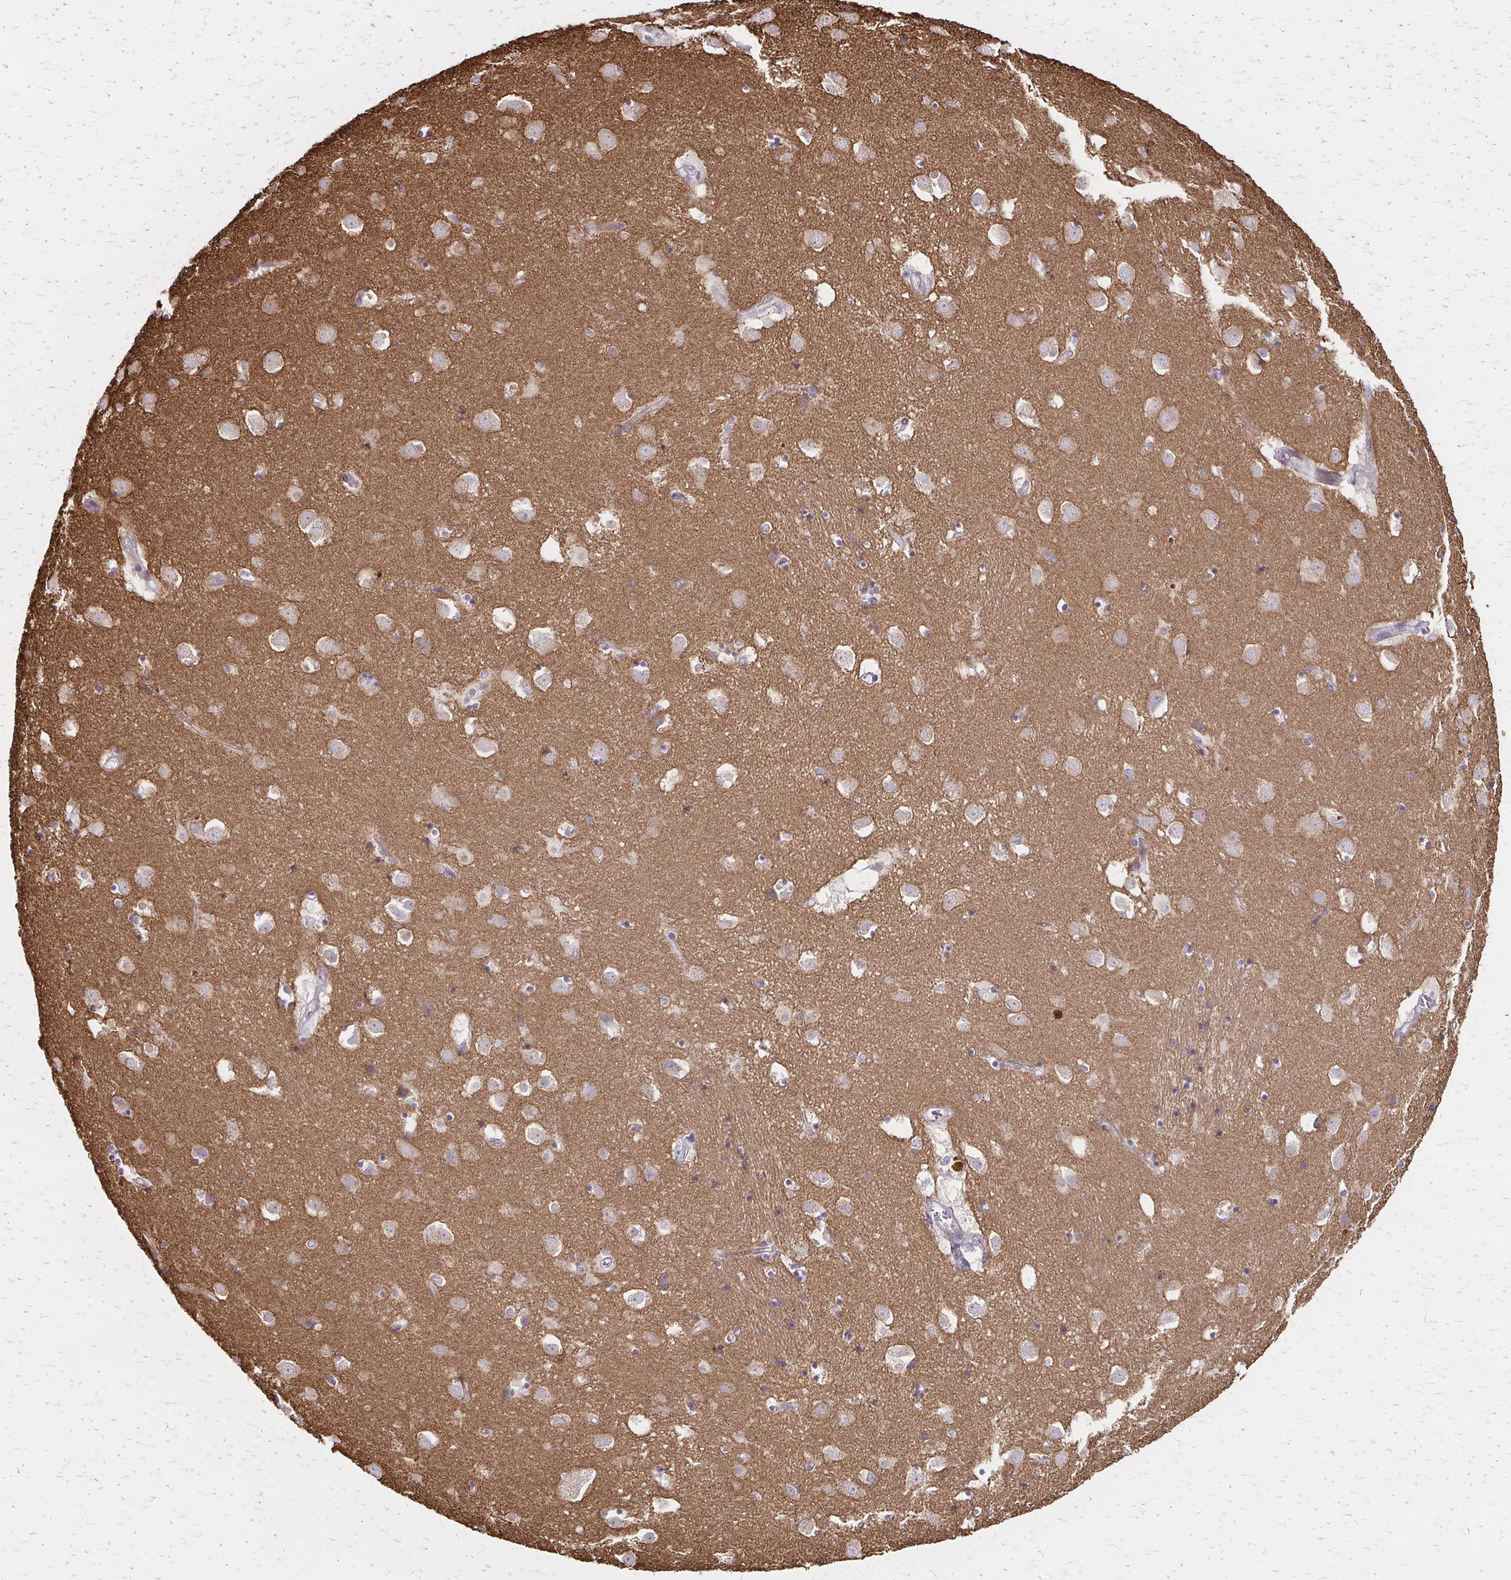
{"staining": {"intensity": "negative", "quantity": "none", "location": "none"}, "tissue": "caudate", "cell_type": "Glial cells", "image_type": "normal", "snomed": [{"axis": "morphology", "description": "Normal tissue, NOS"}, {"axis": "topography", "description": "Lateral ventricle wall"}], "caption": "The immunohistochemistry (IHC) histopathology image has no significant expression in glial cells of caudate.", "gene": "ZNF383", "patient": {"sex": "male", "age": 58}}